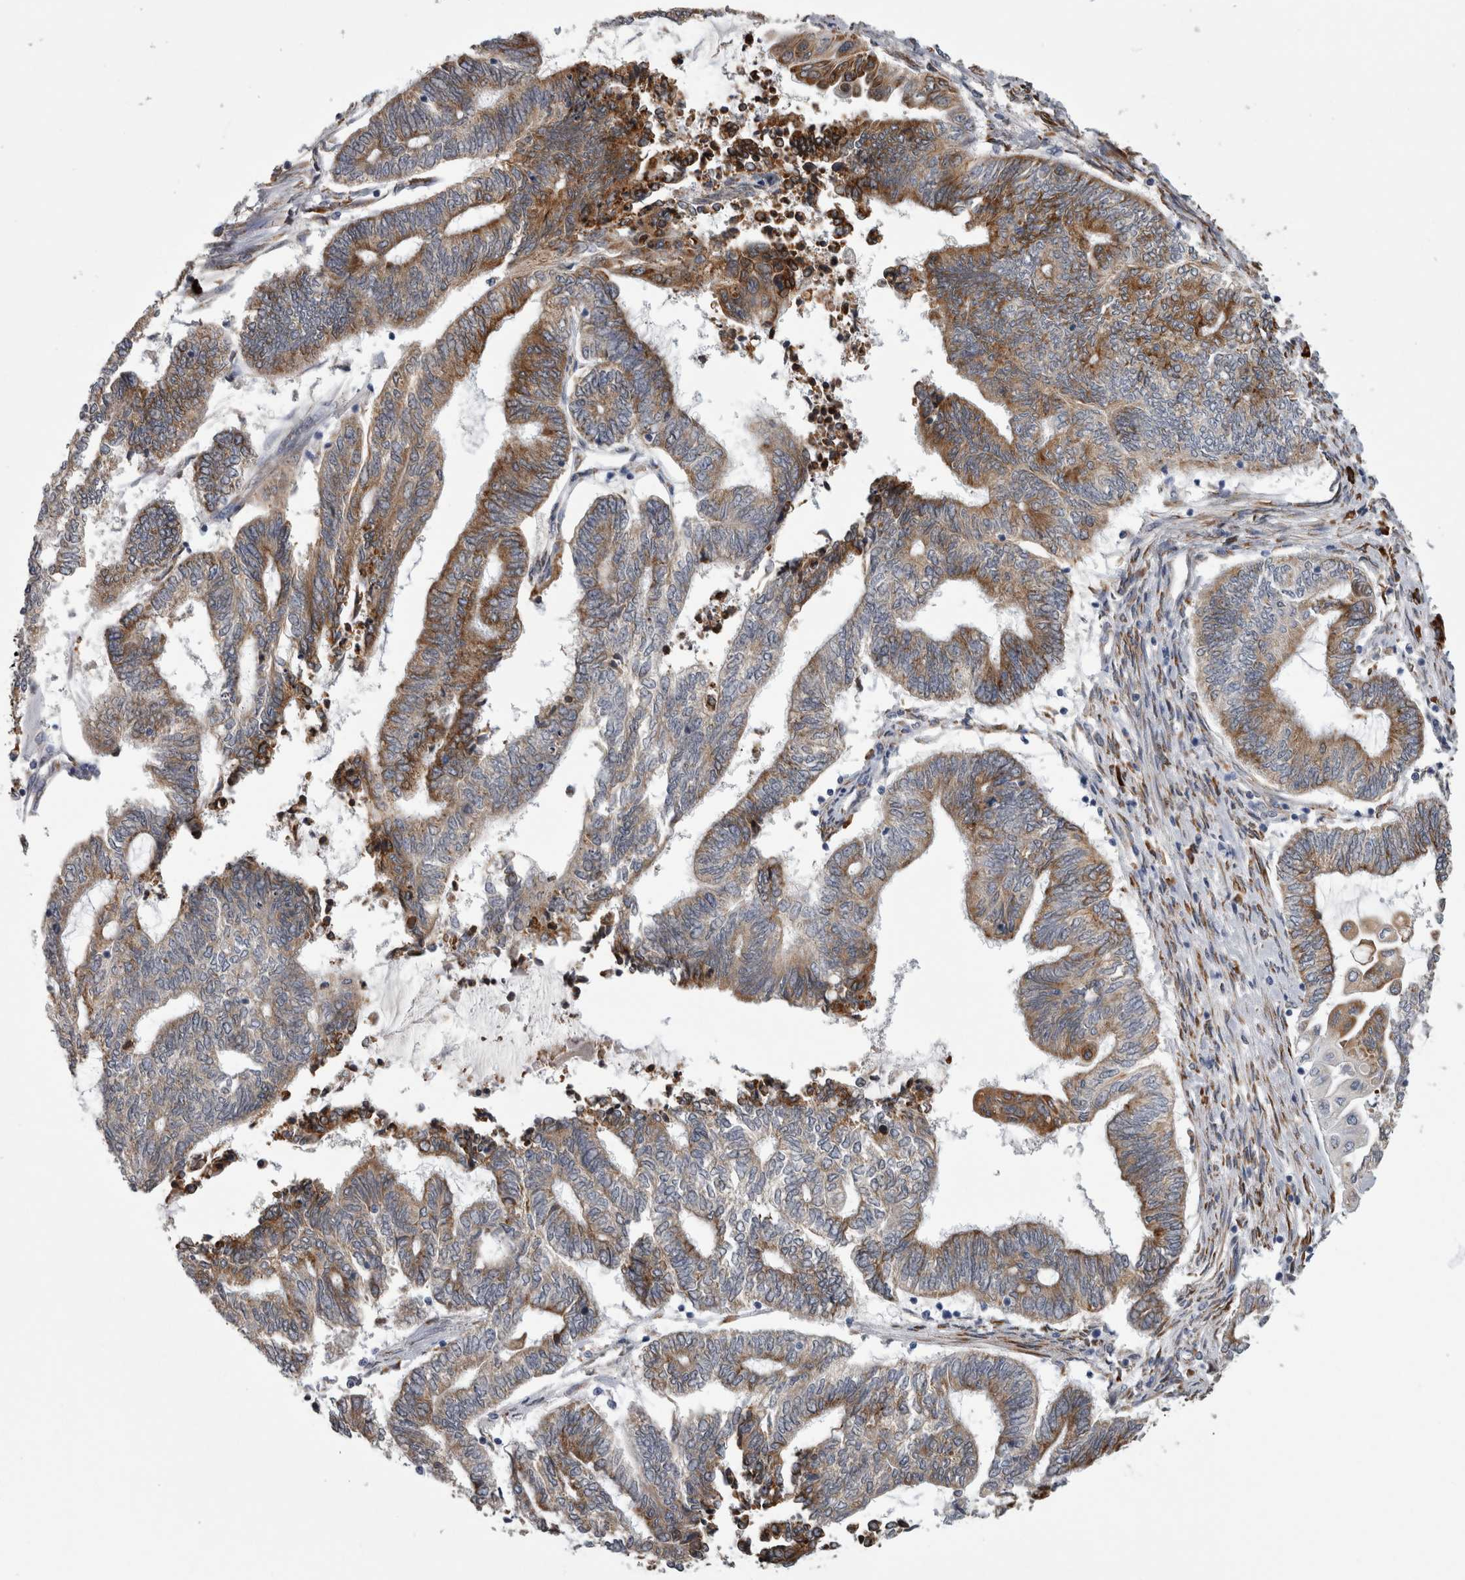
{"staining": {"intensity": "strong", "quantity": ">75%", "location": "cytoplasmic/membranous"}, "tissue": "endometrial cancer", "cell_type": "Tumor cells", "image_type": "cancer", "snomed": [{"axis": "morphology", "description": "Adenocarcinoma, NOS"}, {"axis": "topography", "description": "Uterus"}, {"axis": "topography", "description": "Endometrium"}], "caption": "Adenocarcinoma (endometrial) stained with immunohistochemistry (IHC) shows strong cytoplasmic/membranous staining in approximately >75% of tumor cells.", "gene": "FHIP2B", "patient": {"sex": "female", "age": 70}}